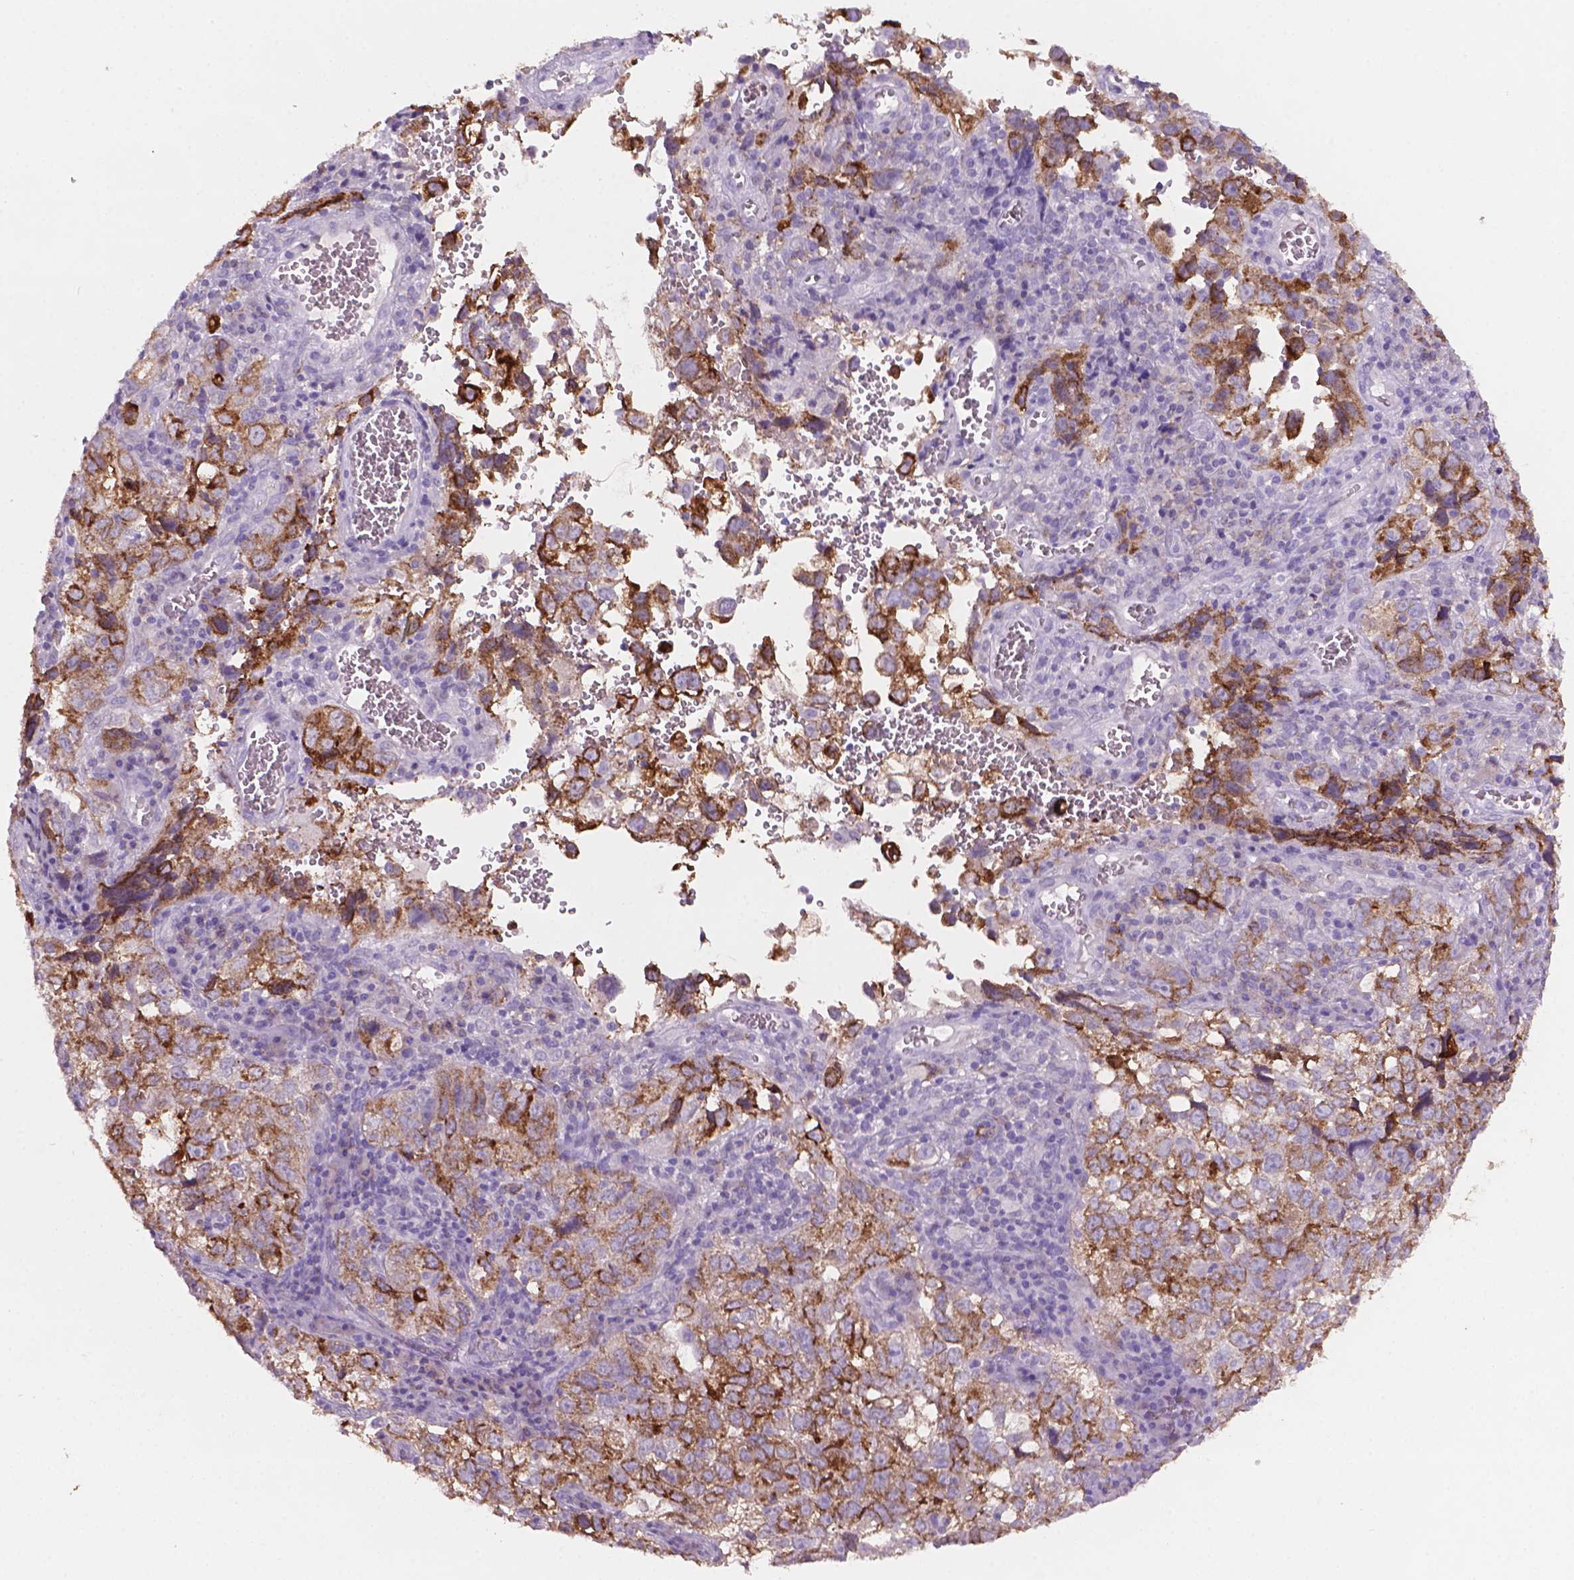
{"staining": {"intensity": "strong", "quantity": ">75%", "location": "cytoplasmic/membranous"}, "tissue": "cervical cancer", "cell_type": "Tumor cells", "image_type": "cancer", "snomed": [{"axis": "morphology", "description": "Squamous cell carcinoma, NOS"}, {"axis": "topography", "description": "Cervix"}], "caption": "High-power microscopy captured an IHC micrograph of cervical cancer, revealing strong cytoplasmic/membranous expression in approximately >75% of tumor cells.", "gene": "MUC1", "patient": {"sex": "female", "age": 55}}